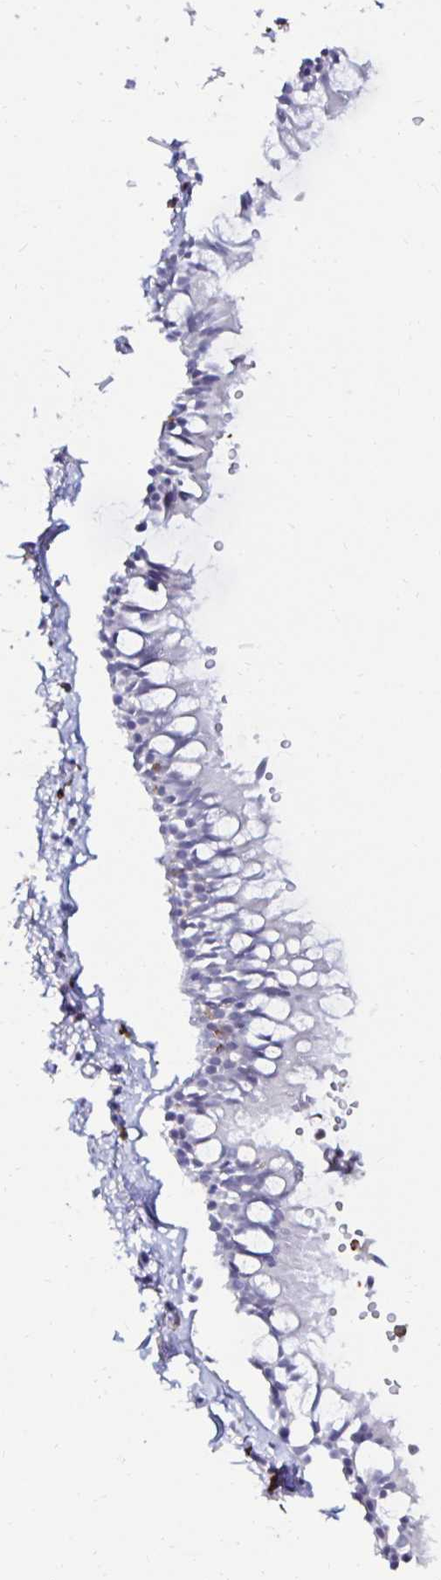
{"staining": {"intensity": "moderate", "quantity": "<25%", "location": "cytoplasmic/membranous"}, "tissue": "bronchus", "cell_type": "Respiratory epithelial cells", "image_type": "normal", "snomed": [{"axis": "morphology", "description": "Normal tissue, NOS"}, {"axis": "topography", "description": "Bronchus"}], "caption": "Bronchus stained with DAB (3,3'-diaminobenzidine) IHC displays low levels of moderate cytoplasmic/membranous positivity in about <25% of respiratory epithelial cells.", "gene": "CYBB", "patient": {"sex": "female", "age": 59}}